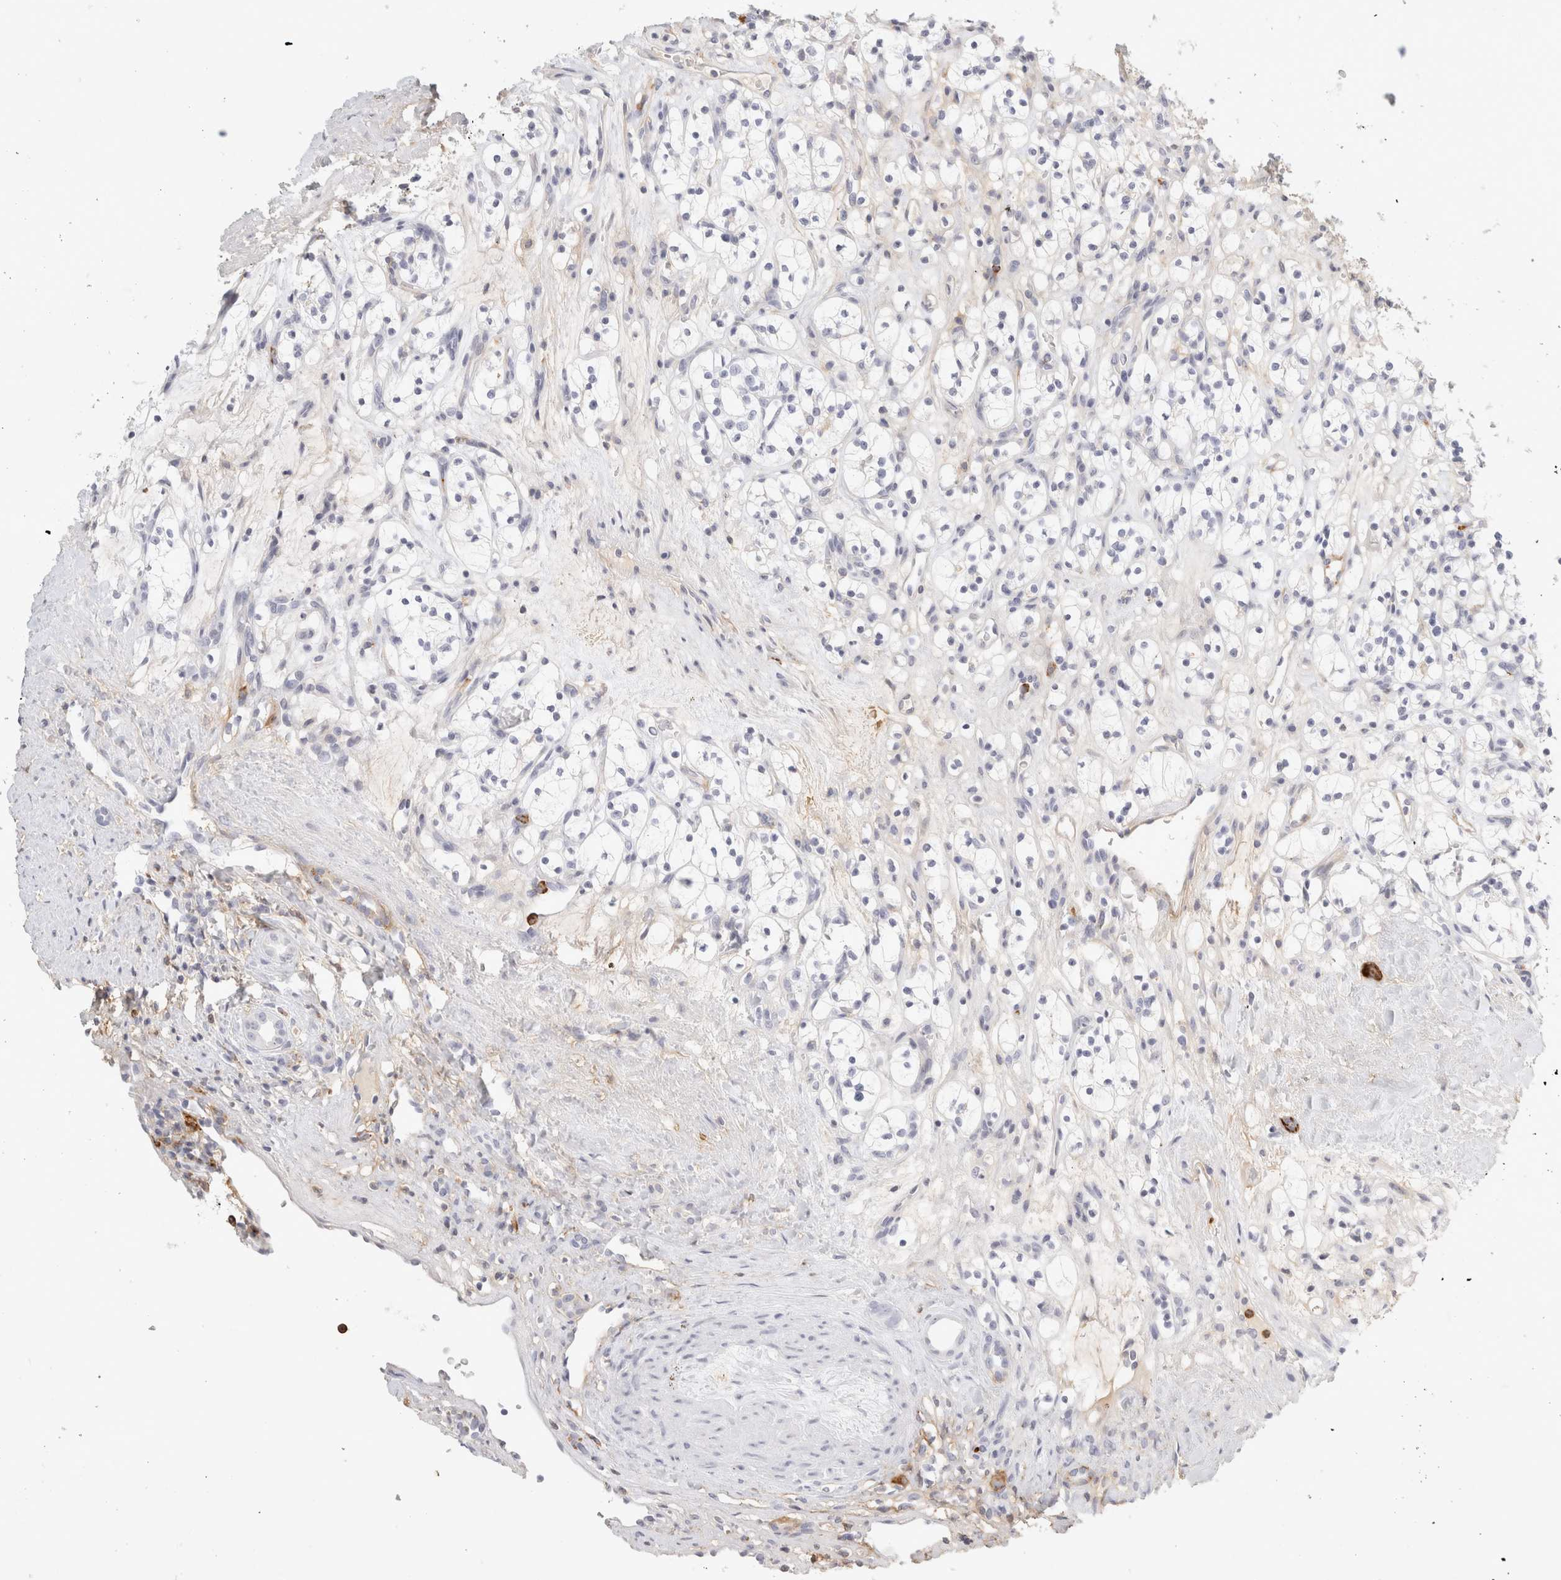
{"staining": {"intensity": "negative", "quantity": "none", "location": "none"}, "tissue": "renal cancer", "cell_type": "Tumor cells", "image_type": "cancer", "snomed": [{"axis": "morphology", "description": "Adenocarcinoma, NOS"}, {"axis": "topography", "description": "Kidney"}], "caption": "Renal cancer stained for a protein using immunohistochemistry displays no expression tumor cells.", "gene": "FGL2", "patient": {"sex": "female", "age": 57}}